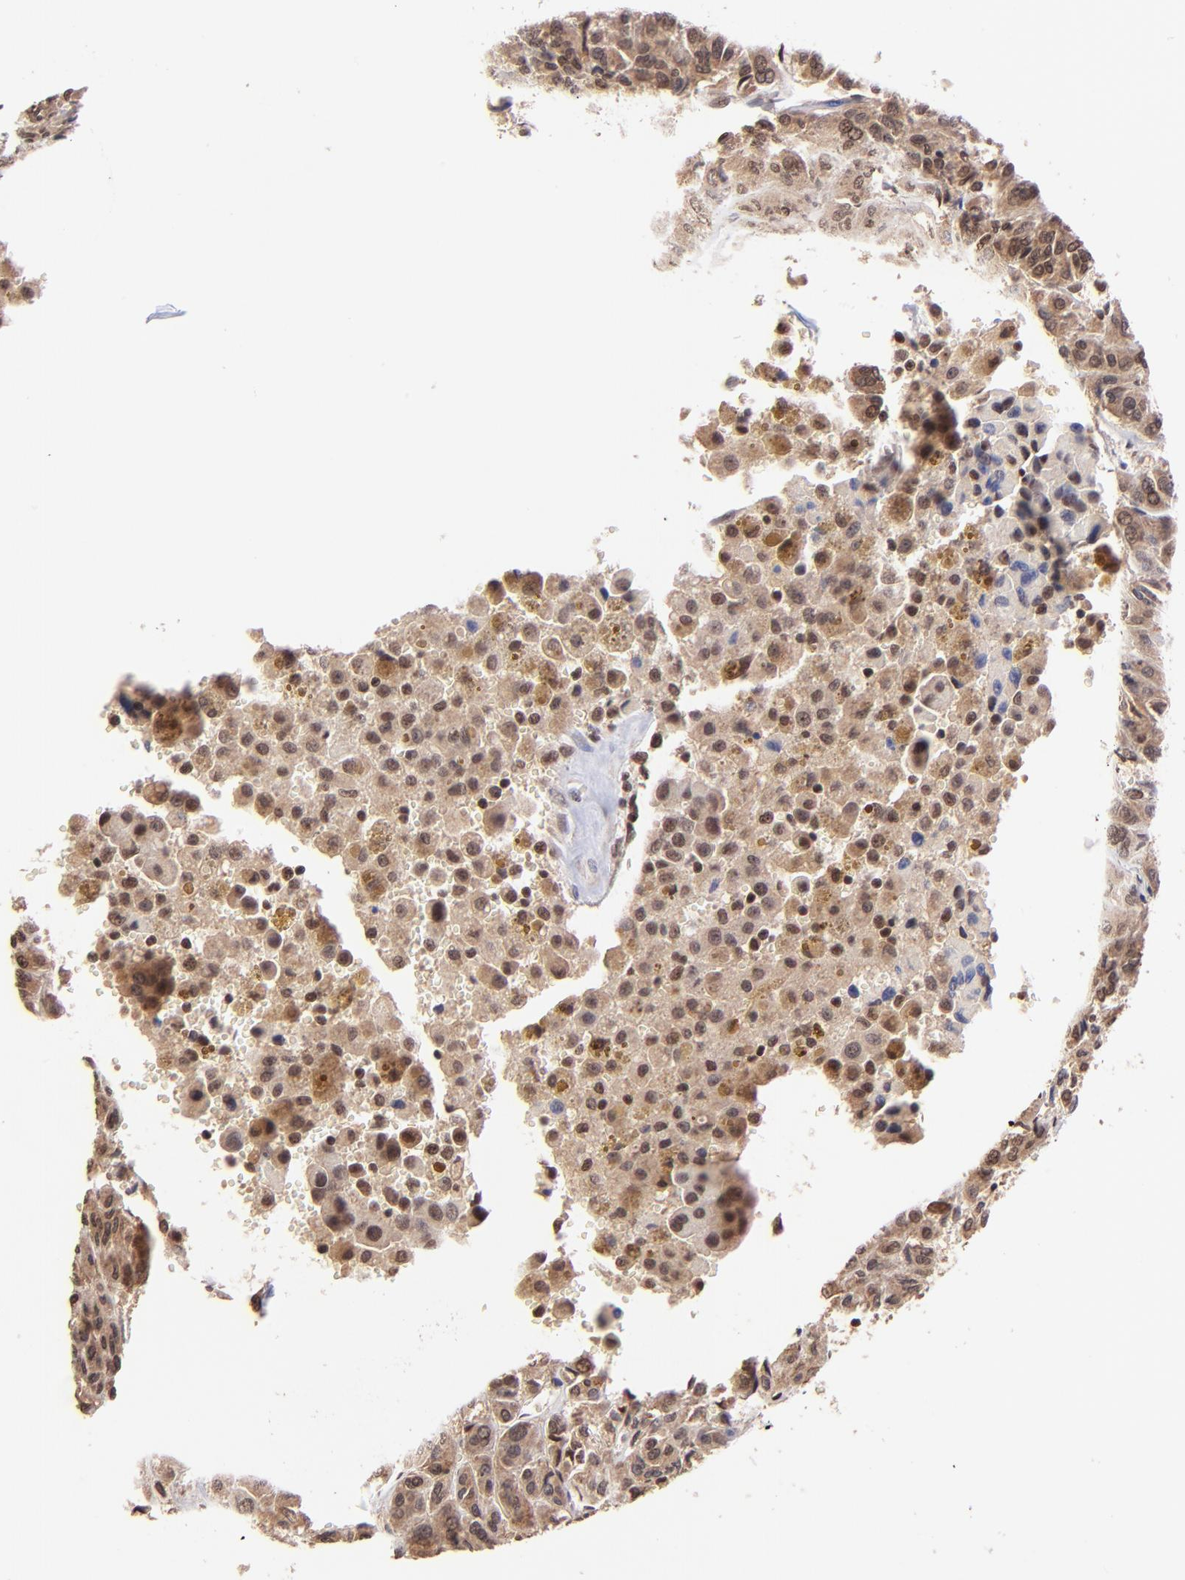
{"staining": {"intensity": "strong", "quantity": ">75%", "location": "cytoplasmic/membranous,nuclear"}, "tissue": "thyroid cancer", "cell_type": "Tumor cells", "image_type": "cancer", "snomed": [{"axis": "morphology", "description": "Follicular adenoma carcinoma, NOS"}, {"axis": "topography", "description": "Thyroid gland"}], "caption": "Immunohistochemical staining of human thyroid follicular adenoma carcinoma displays high levels of strong cytoplasmic/membranous and nuclear staining in approximately >75% of tumor cells.", "gene": "WDR25", "patient": {"sex": "female", "age": 71}}